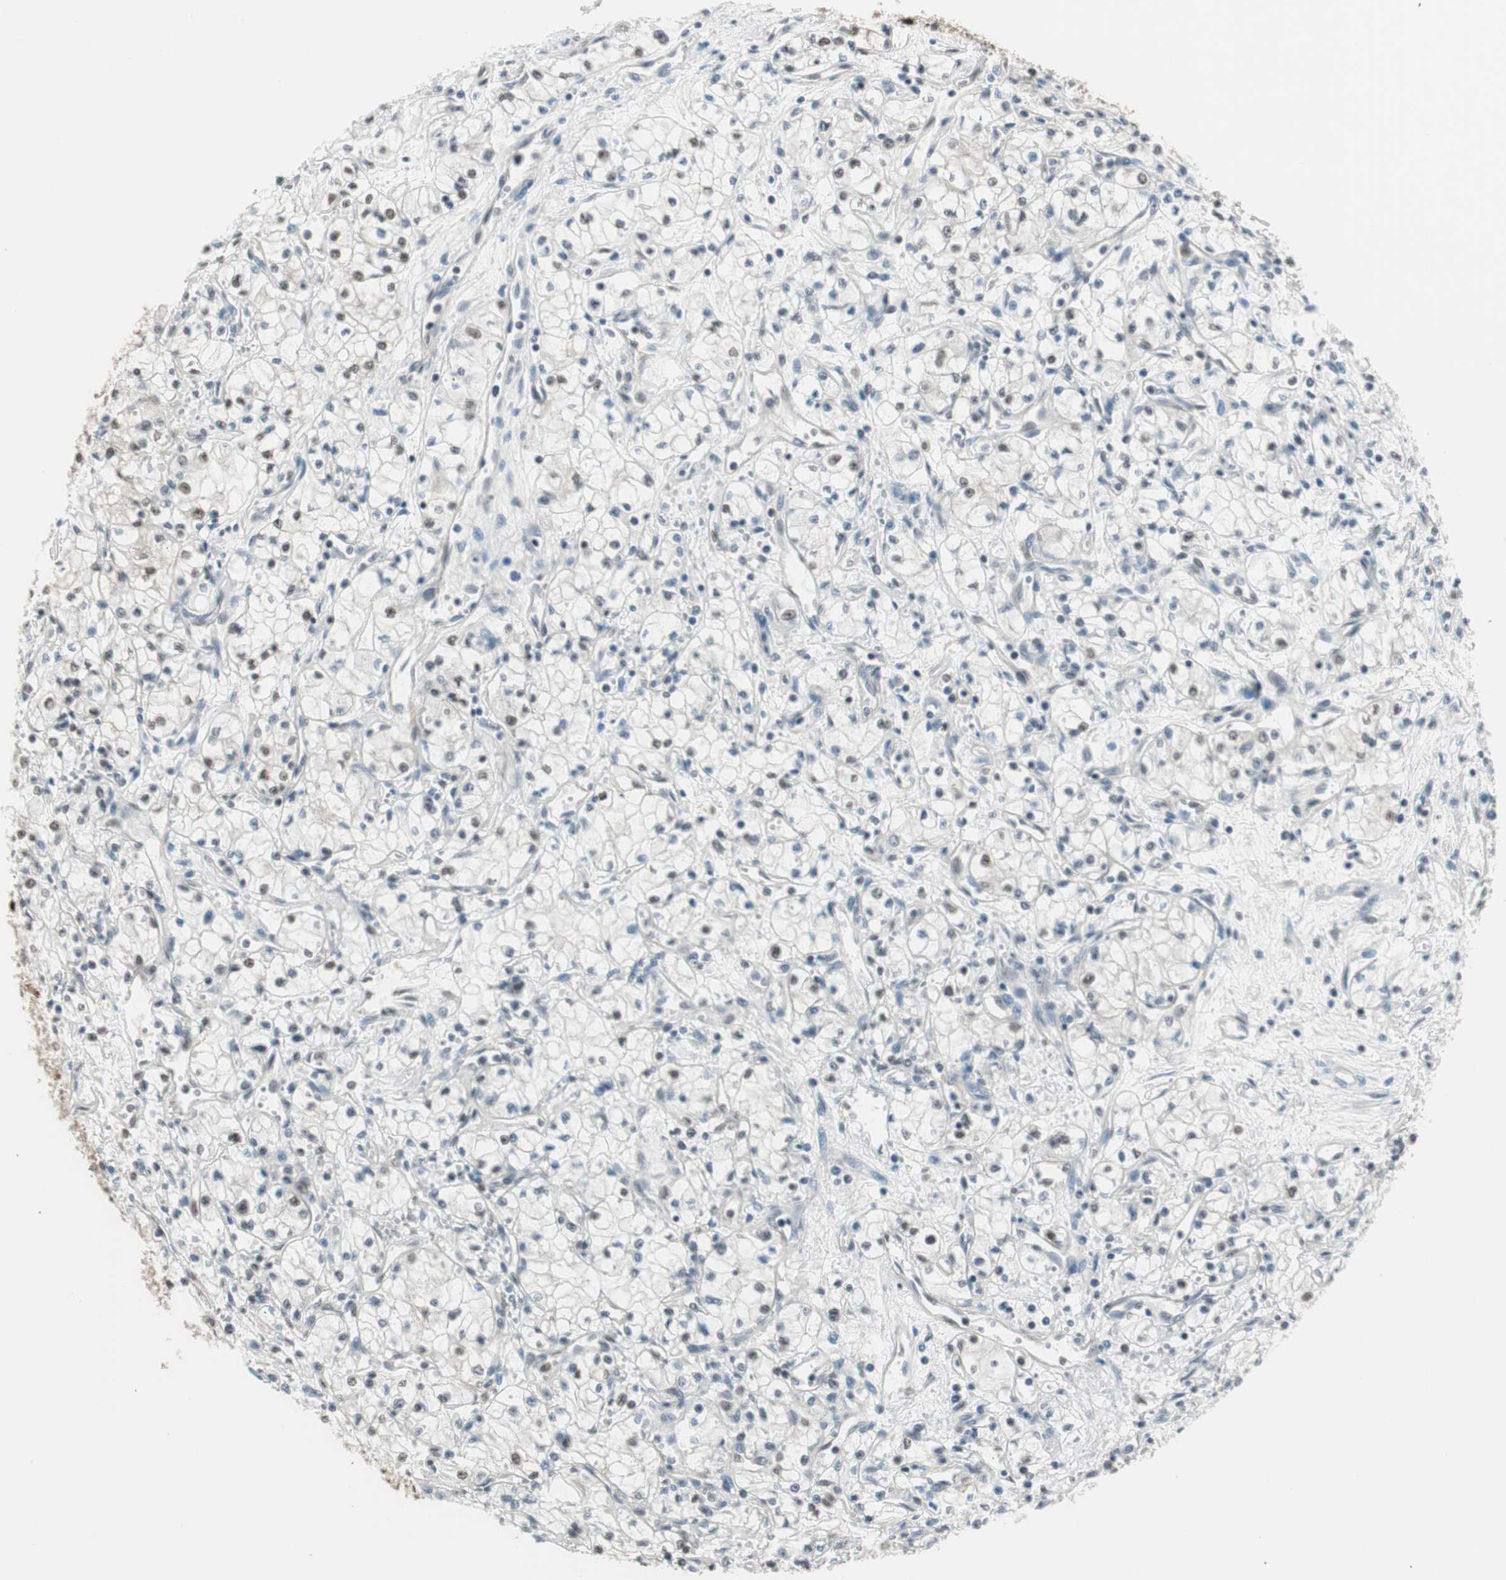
{"staining": {"intensity": "weak", "quantity": "<25%", "location": "nuclear"}, "tissue": "renal cancer", "cell_type": "Tumor cells", "image_type": "cancer", "snomed": [{"axis": "morphology", "description": "Normal tissue, NOS"}, {"axis": "morphology", "description": "Adenocarcinoma, NOS"}, {"axis": "topography", "description": "Kidney"}], "caption": "A high-resolution image shows immunohistochemistry staining of renal cancer, which shows no significant positivity in tumor cells. The staining is performed using DAB brown chromogen with nuclei counter-stained in using hematoxylin.", "gene": "LONP2", "patient": {"sex": "male", "age": 59}}